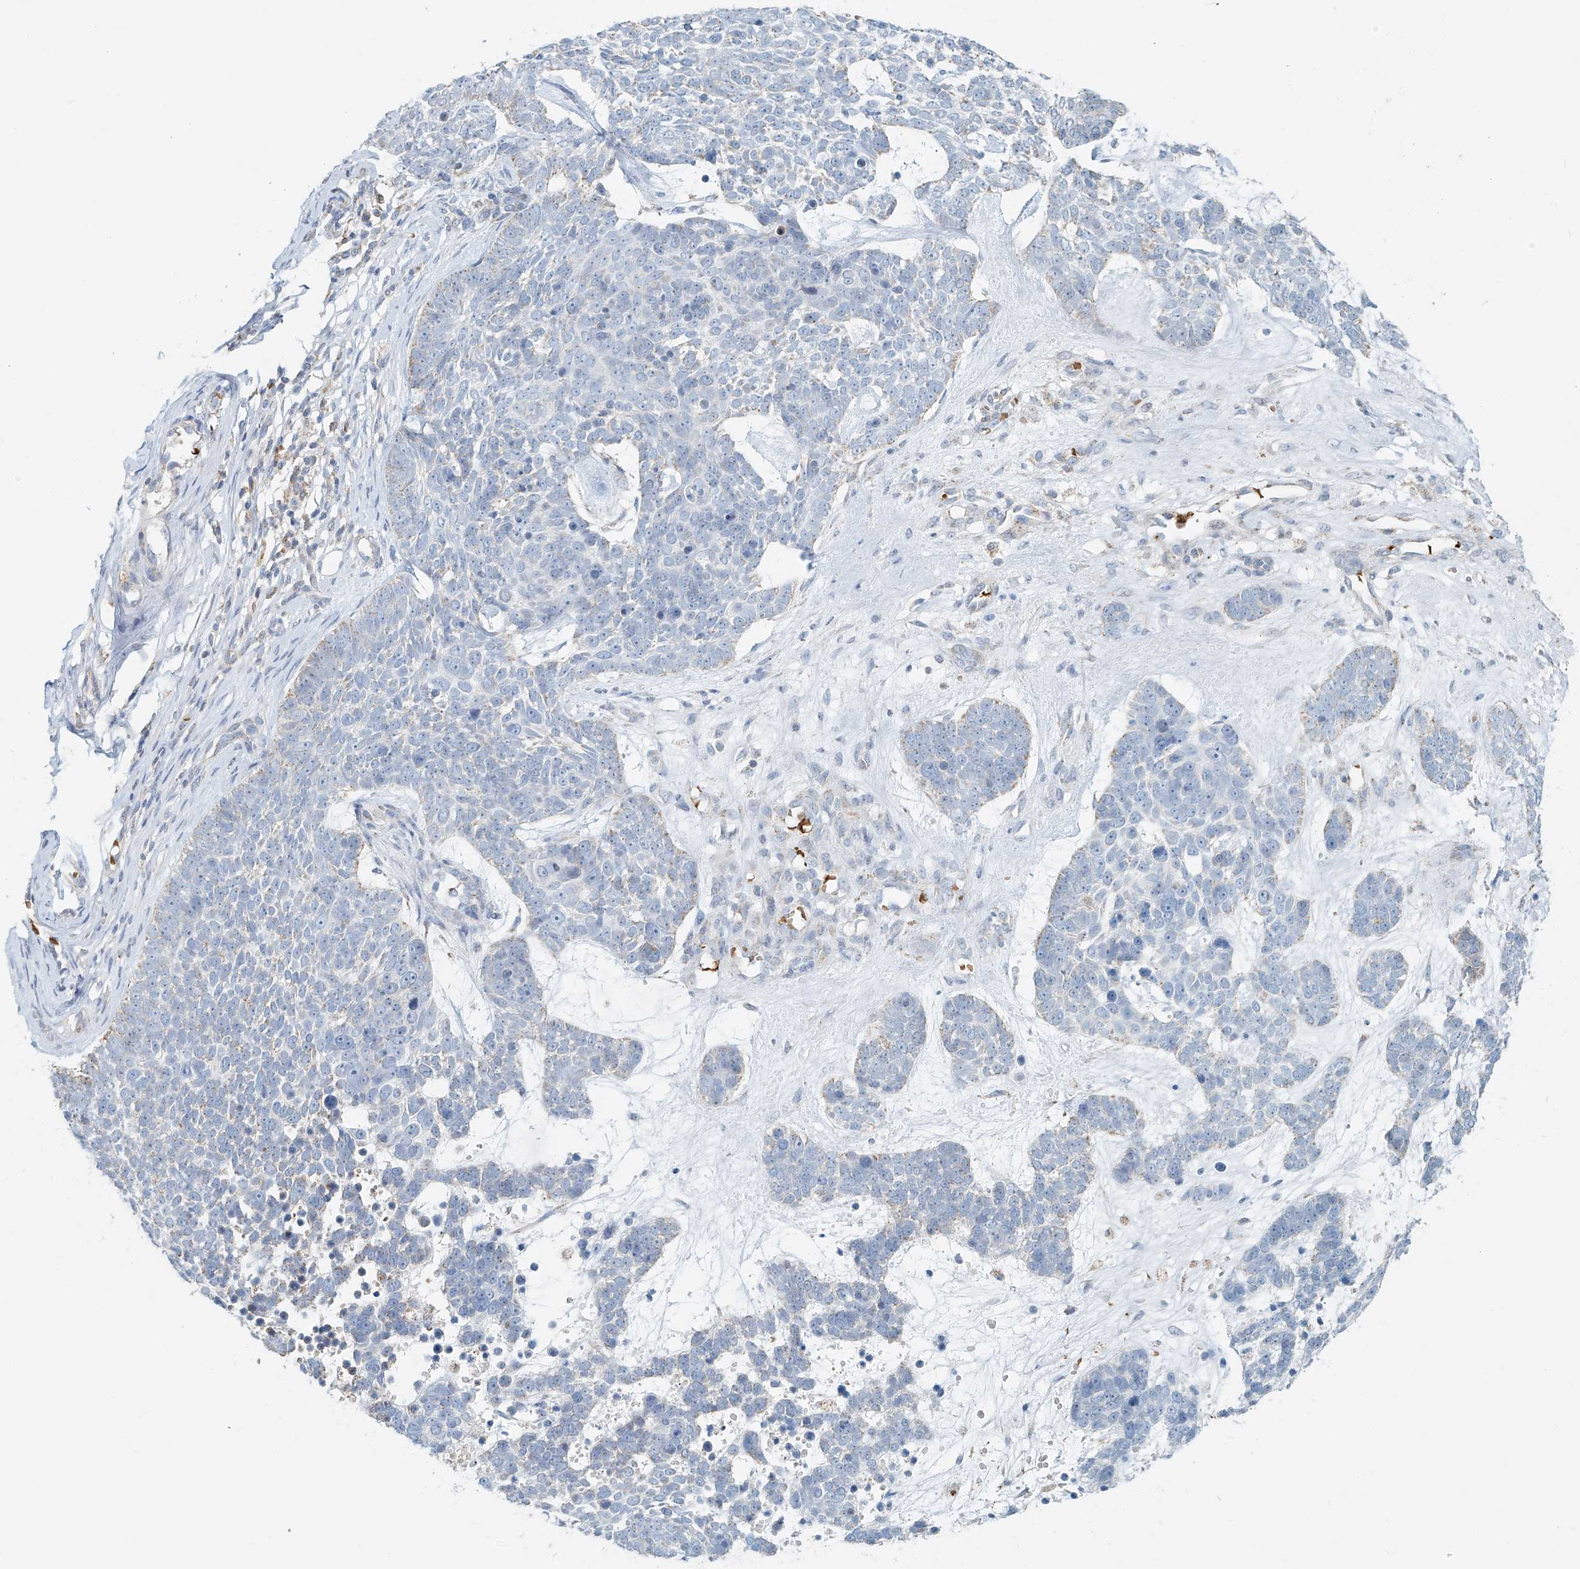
{"staining": {"intensity": "negative", "quantity": "none", "location": "none"}, "tissue": "skin cancer", "cell_type": "Tumor cells", "image_type": "cancer", "snomed": [{"axis": "morphology", "description": "Basal cell carcinoma"}, {"axis": "topography", "description": "Skin"}], "caption": "An image of skin basal cell carcinoma stained for a protein displays no brown staining in tumor cells.", "gene": "PTPRA", "patient": {"sex": "female", "age": 81}}